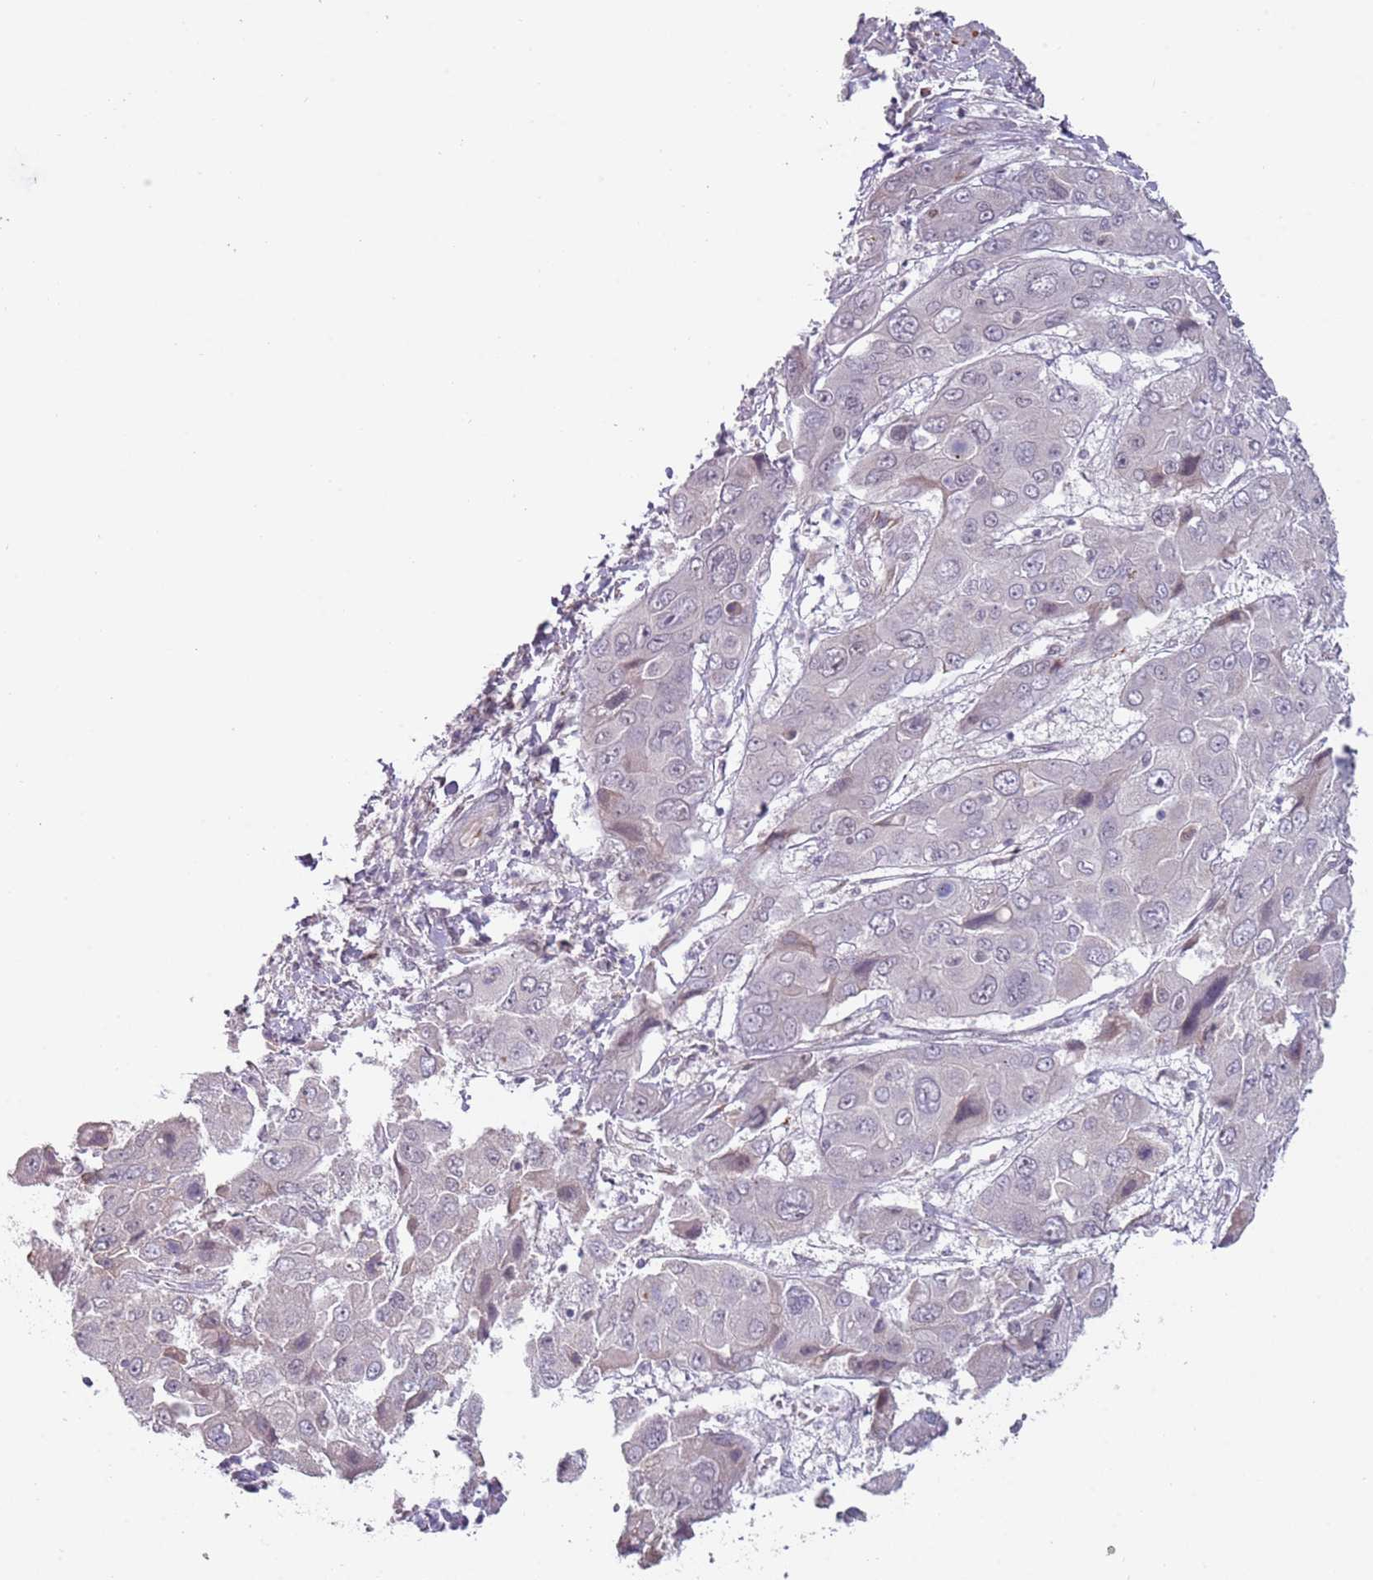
{"staining": {"intensity": "negative", "quantity": "none", "location": "none"}, "tissue": "liver cancer", "cell_type": "Tumor cells", "image_type": "cancer", "snomed": [{"axis": "morphology", "description": "Cholangiocarcinoma"}, {"axis": "topography", "description": "Liver"}], "caption": "This micrograph is of liver cholangiocarcinoma stained with immunohistochemistry to label a protein in brown with the nuclei are counter-stained blue. There is no staining in tumor cells. Brightfield microscopy of IHC stained with DAB (brown) and hematoxylin (blue), captured at high magnification.", "gene": "NBPF3", "patient": {"sex": "male", "age": 67}}